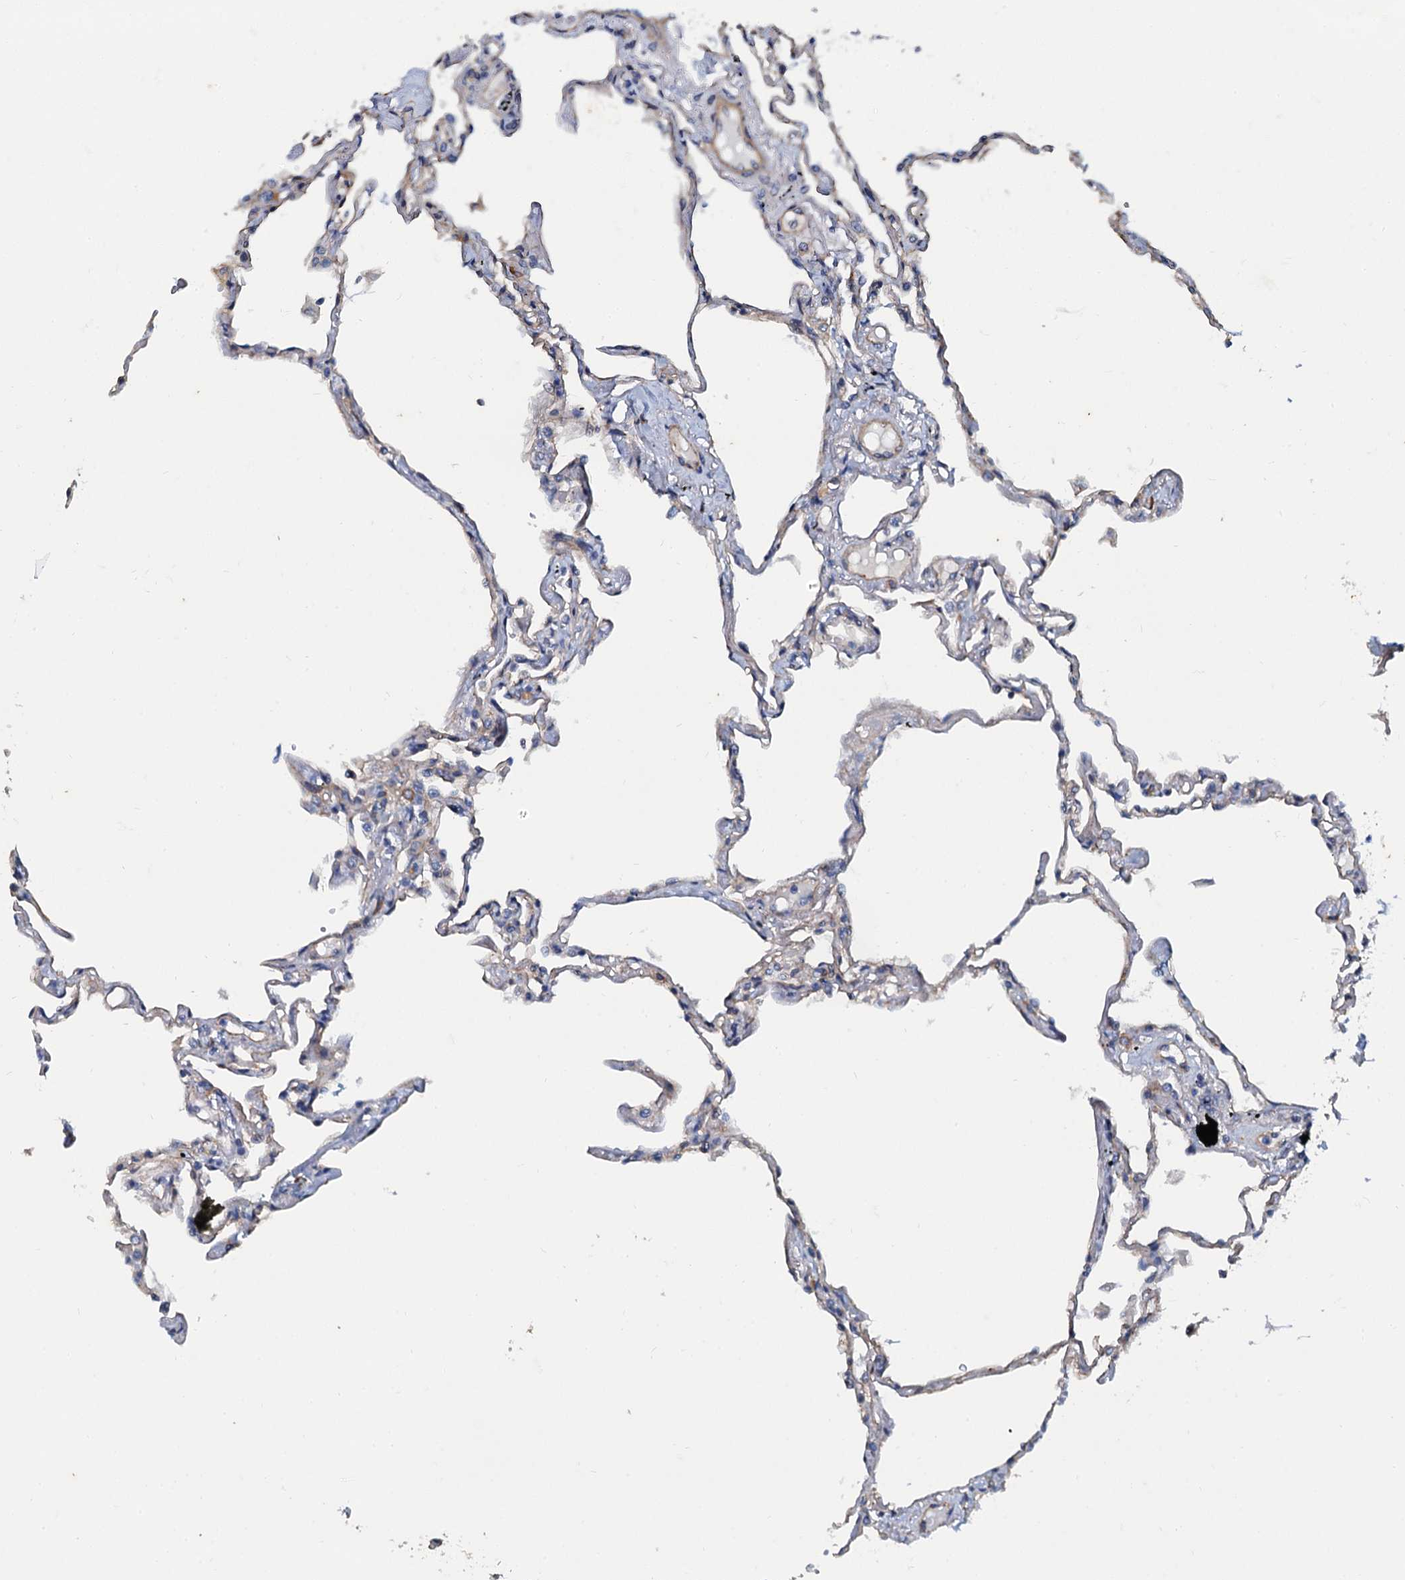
{"staining": {"intensity": "weak", "quantity": "<25%", "location": "cytoplasmic/membranous"}, "tissue": "lung", "cell_type": "Alveolar cells", "image_type": "normal", "snomed": [{"axis": "morphology", "description": "Normal tissue, NOS"}, {"axis": "topography", "description": "Lung"}], "caption": "Immunohistochemistry (IHC) photomicrograph of unremarkable human lung stained for a protein (brown), which demonstrates no expression in alveolar cells. Brightfield microscopy of immunohistochemistry stained with DAB (brown) and hematoxylin (blue), captured at high magnification.", "gene": "NGRN", "patient": {"sex": "female", "age": 67}}